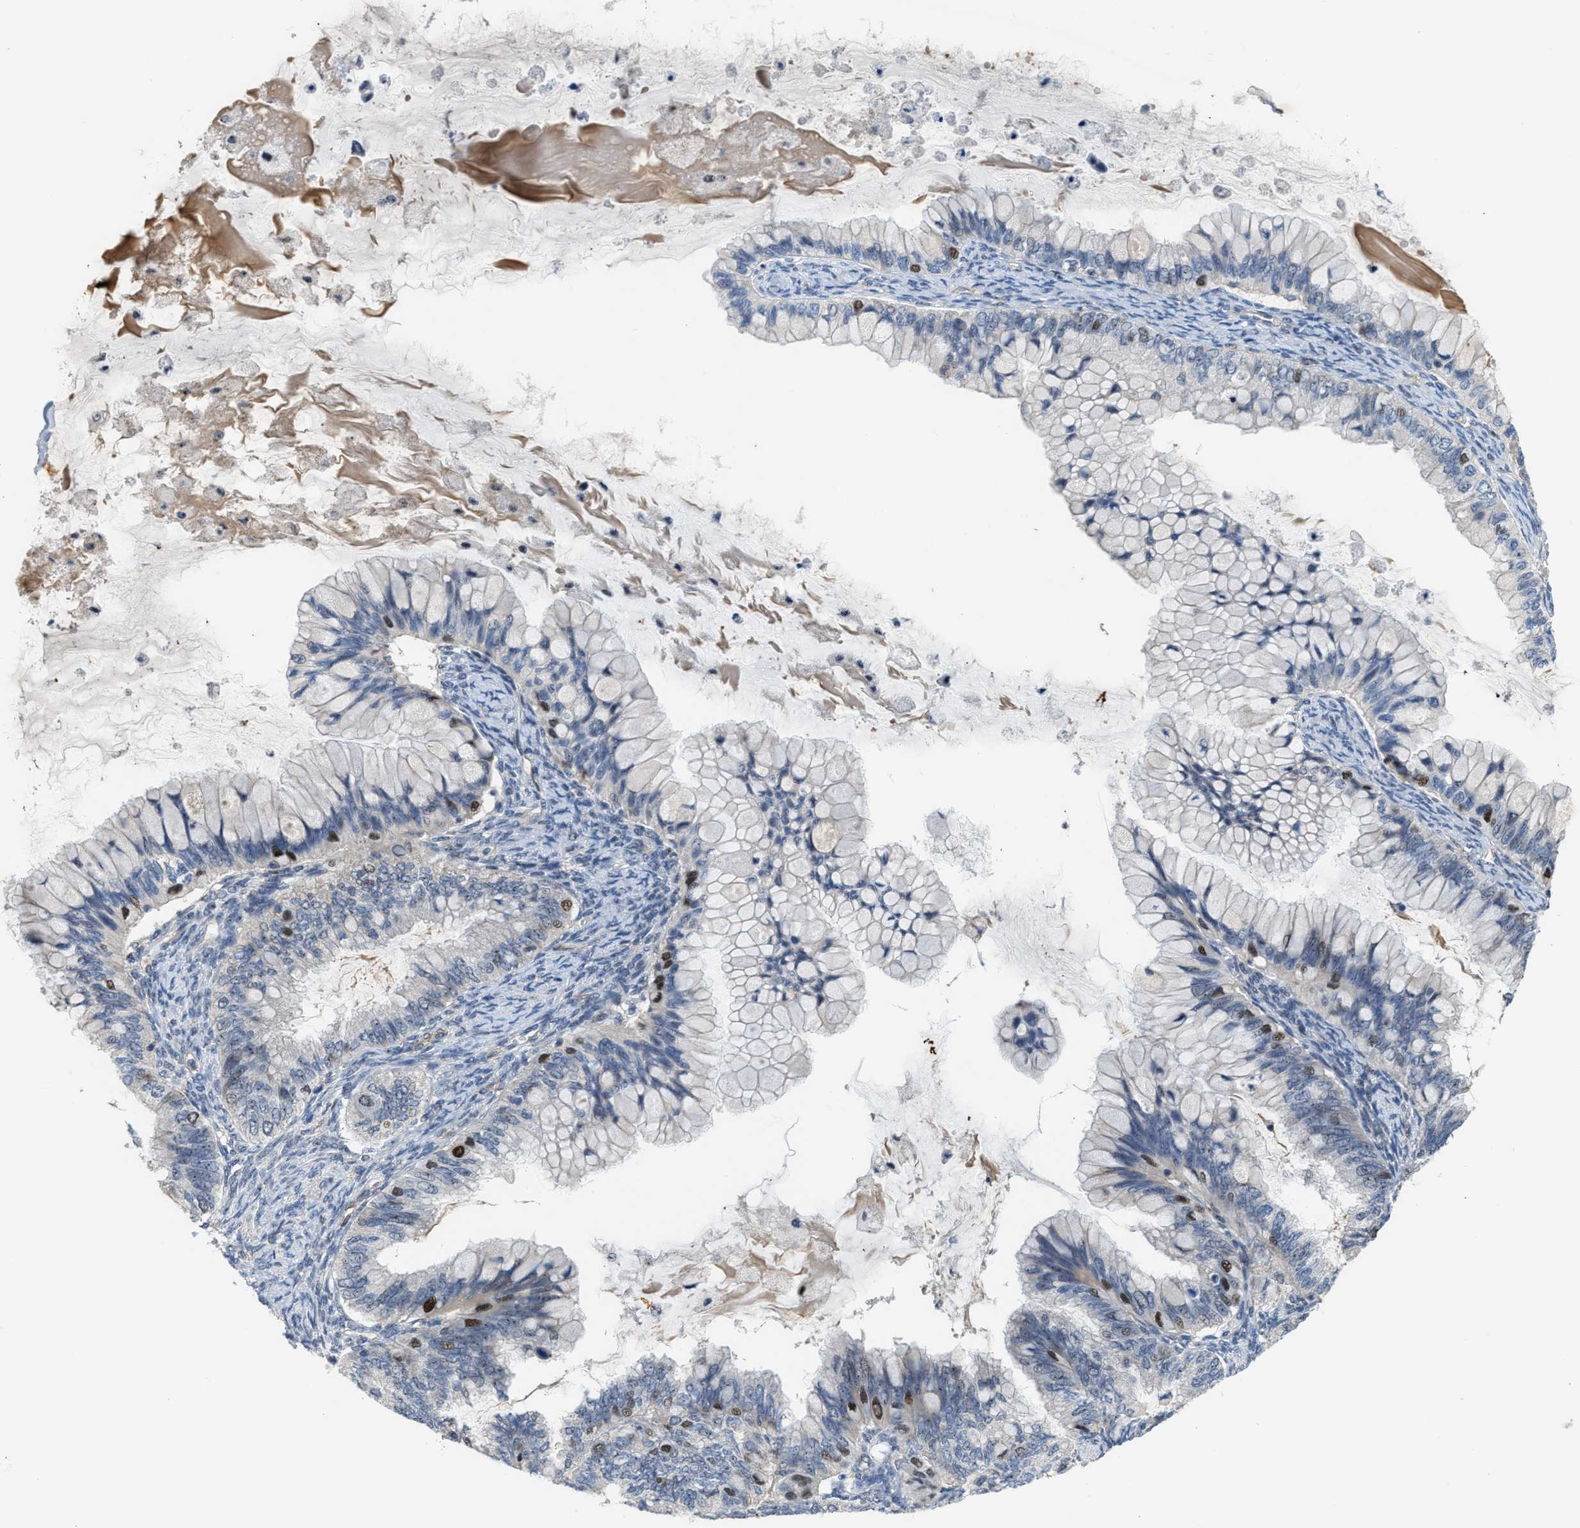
{"staining": {"intensity": "strong", "quantity": "<25%", "location": "nuclear"}, "tissue": "ovarian cancer", "cell_type": "Tumor cells", "image_type": "cancer", "snomed": [{"axis": "morphology", "description": "Cystadenocarcinoma, mucinous, NOS"}, {"axis": "topography", "description": "Ovary"}], "caption": "A brown stain shows strong nuclear expression of a protein in human ovarian cancer tumor cells.", "gene": "ZNF783", "patient": {"sex": "female", "age": 80}}